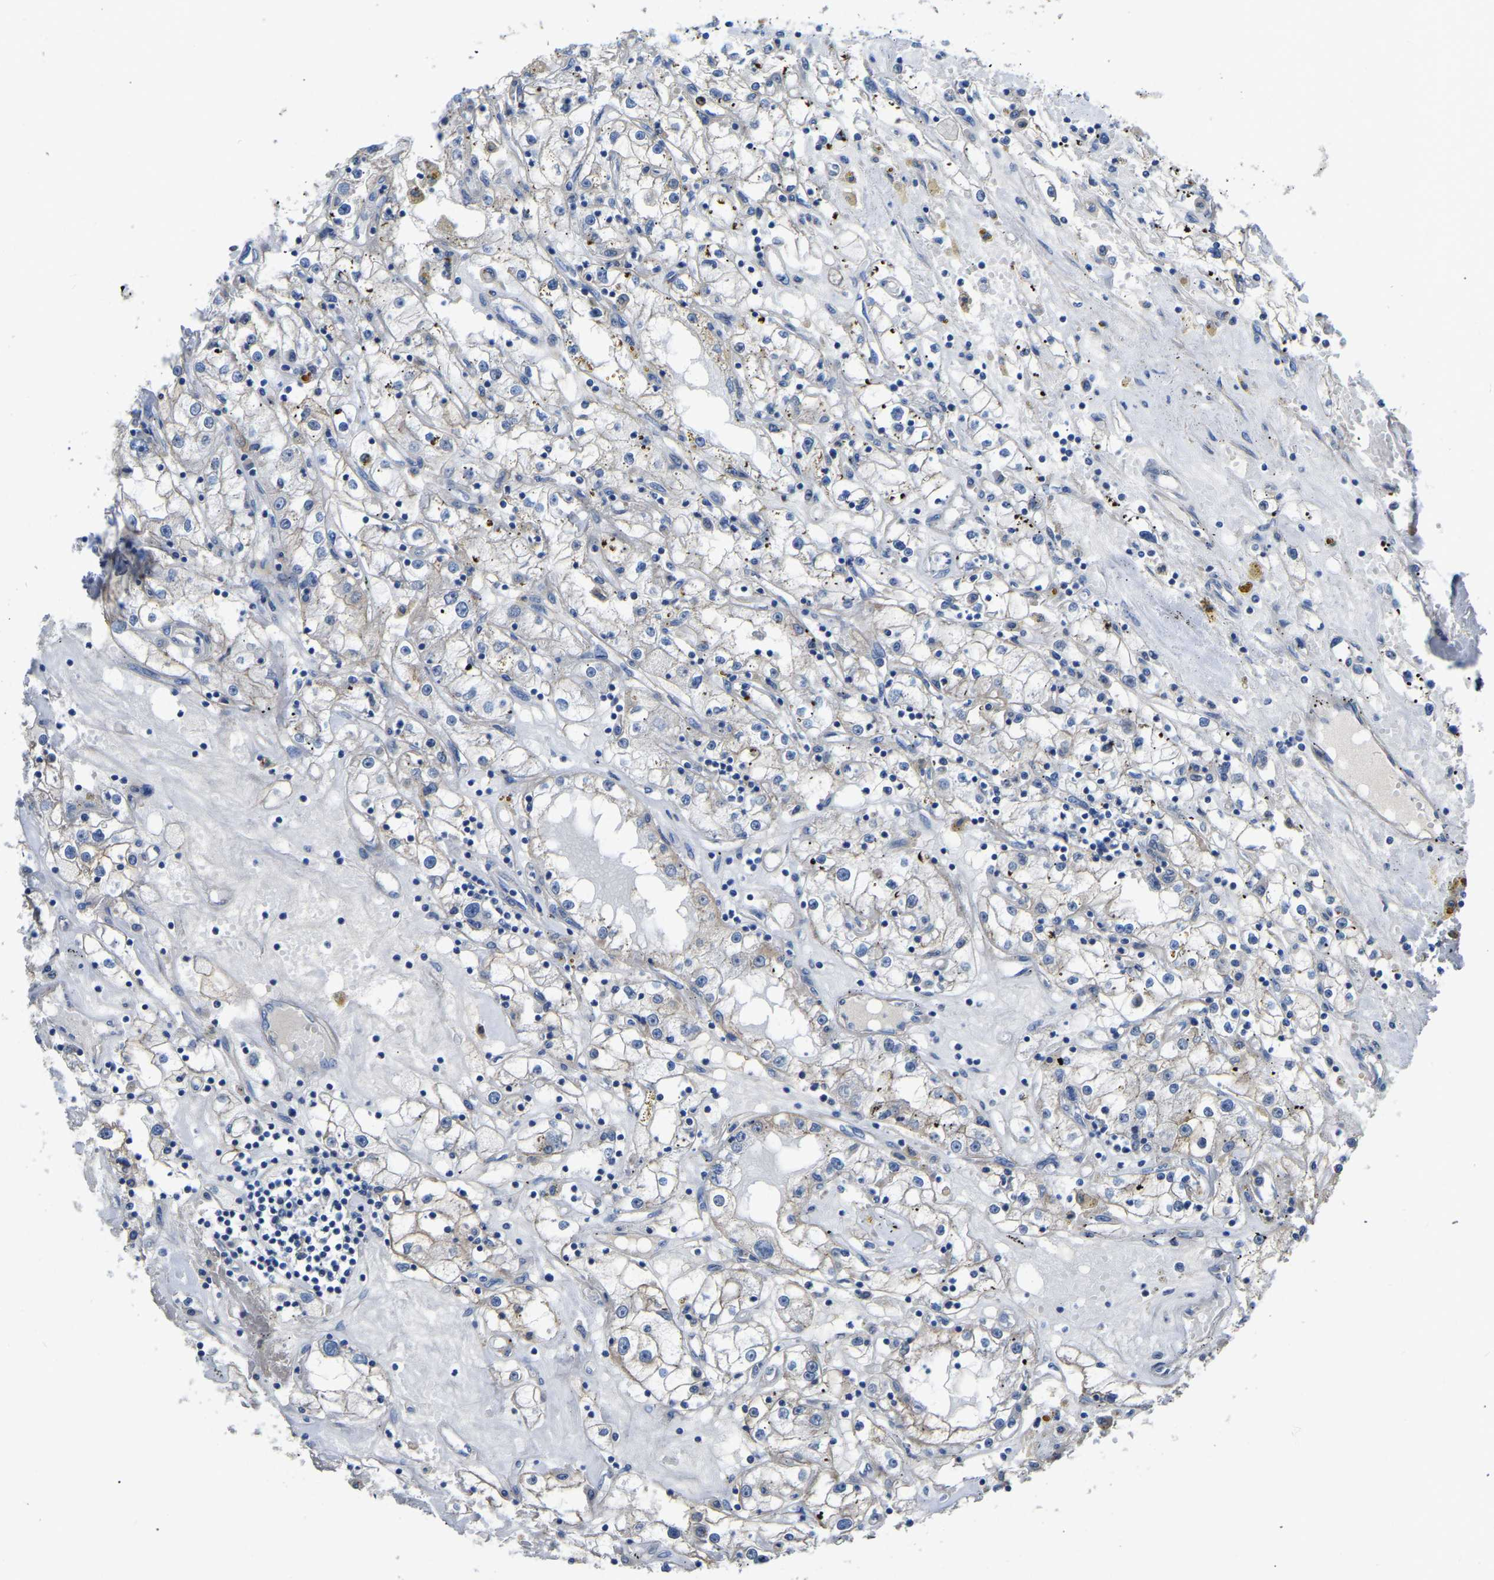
{"staining": {"intensity": "negative", "quantity": "none", "location": "none"}, "tissue": "renal cancer", "cell_type": "Tumor cells", "image_type": "cancer", "snomed": [{"axis": "morphology", "description": "Adenocarcinoma, NOS"}, {"axis": "topography", "description": "Kidney"}], "caption": "This histopathology image is of renal cancer stained with immunohistochemistry to label a protein in brown with the nuclei are counter-stained blue. There is no expression in tumor cells.", "gene": "HIGD2B", "patient": {"sex": "male", "age": 56}}